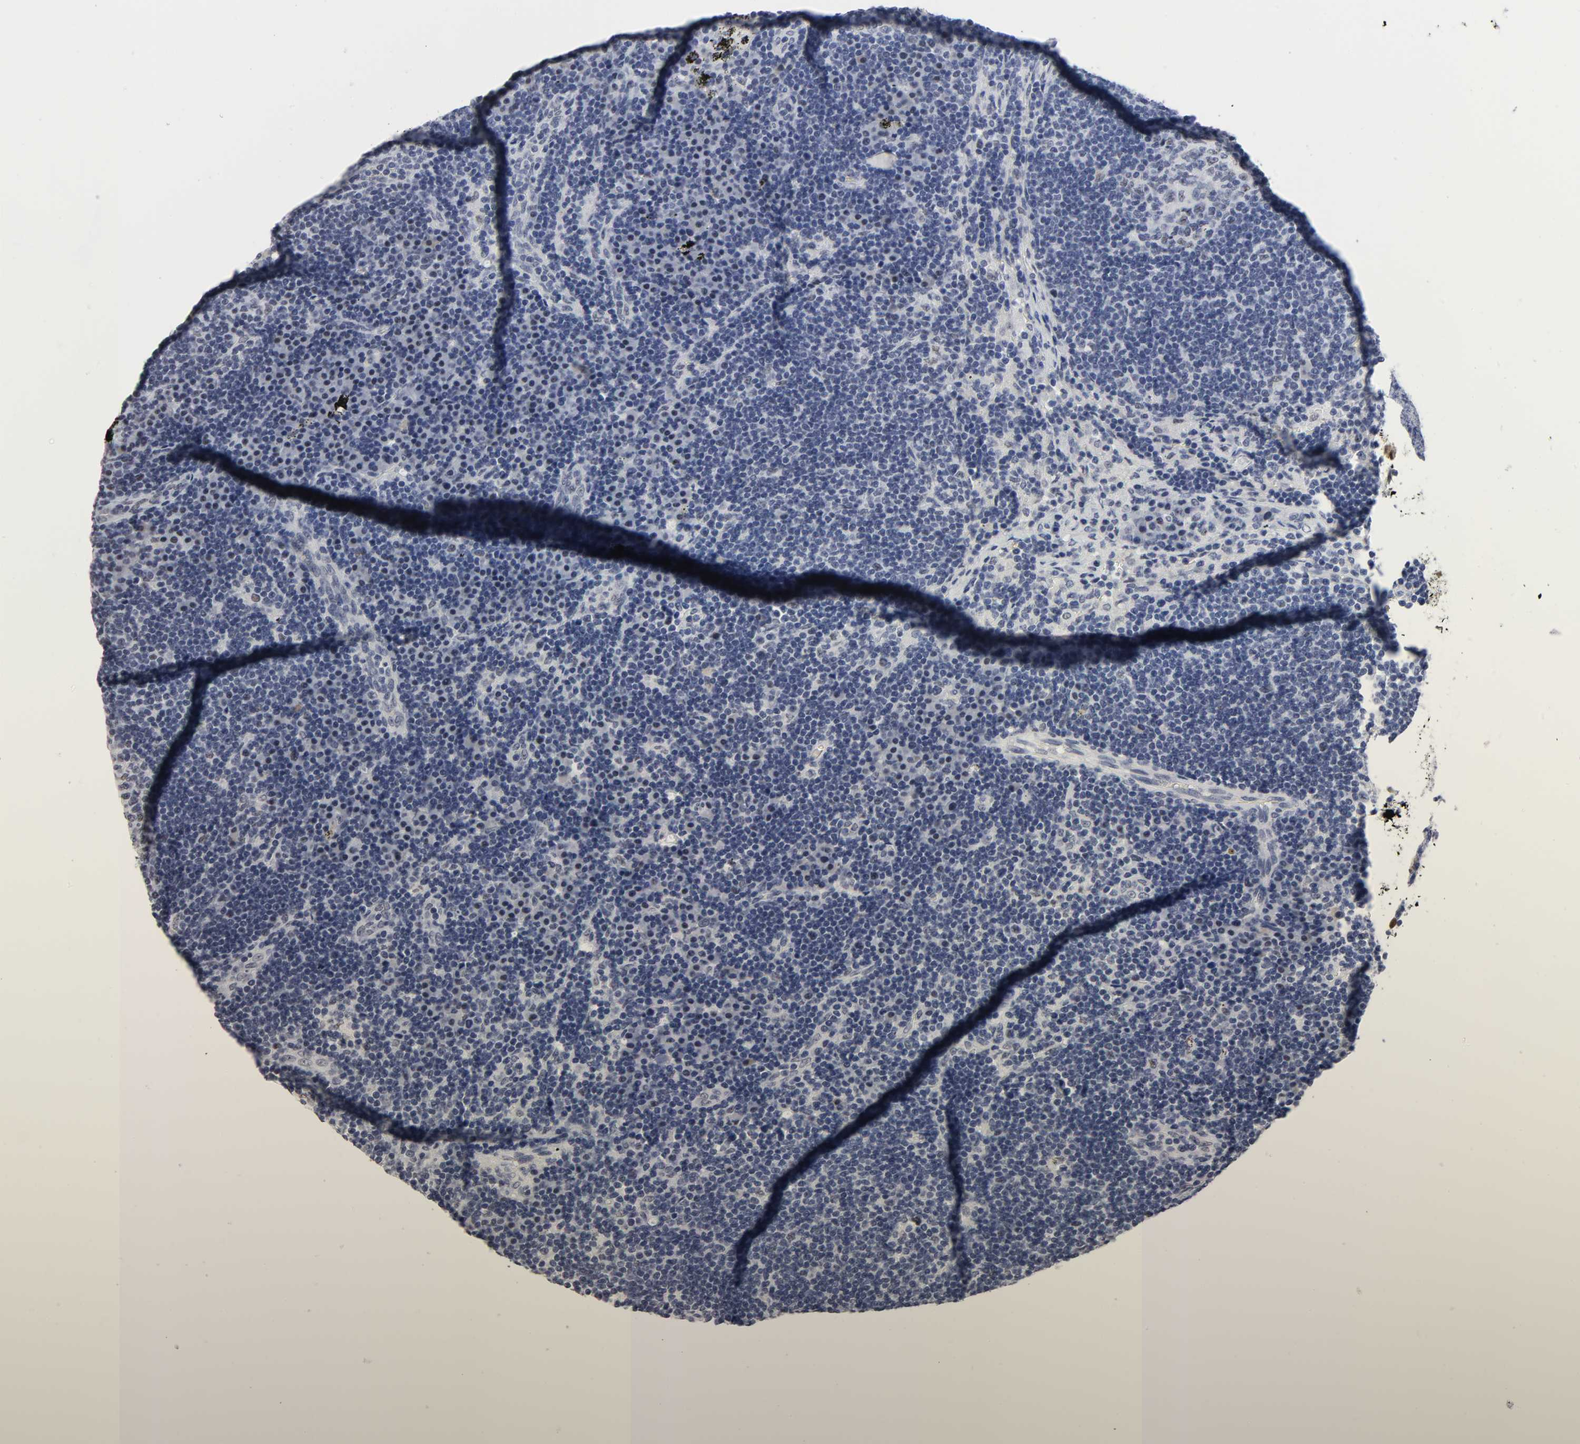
{"staining": {"intensity": "weak", "quantity": "<25%", "location": "nuclear"}, "tissue": "lymph node", "cell_type": "Germinal center cells", "image_type": "normal", "snomed": [{"axis": "morphology", "description": "Normal tissue, NOS"}, {"axis": "morphology", "description": "Squamous cell carcinoma, metastatic, NOS"}, {"axis": "topography", "description": "Lymph node"}], "caption": "Germinal center cells are negative for protein expression in benign human lymph node. (Stains: DAB immunohistochemistry with hematoxylin counter stain, Microscopy: brightfield microscopy at high magnification).", "gene": "GRHL2", "patient": {"sex": "female", "age": 53}}